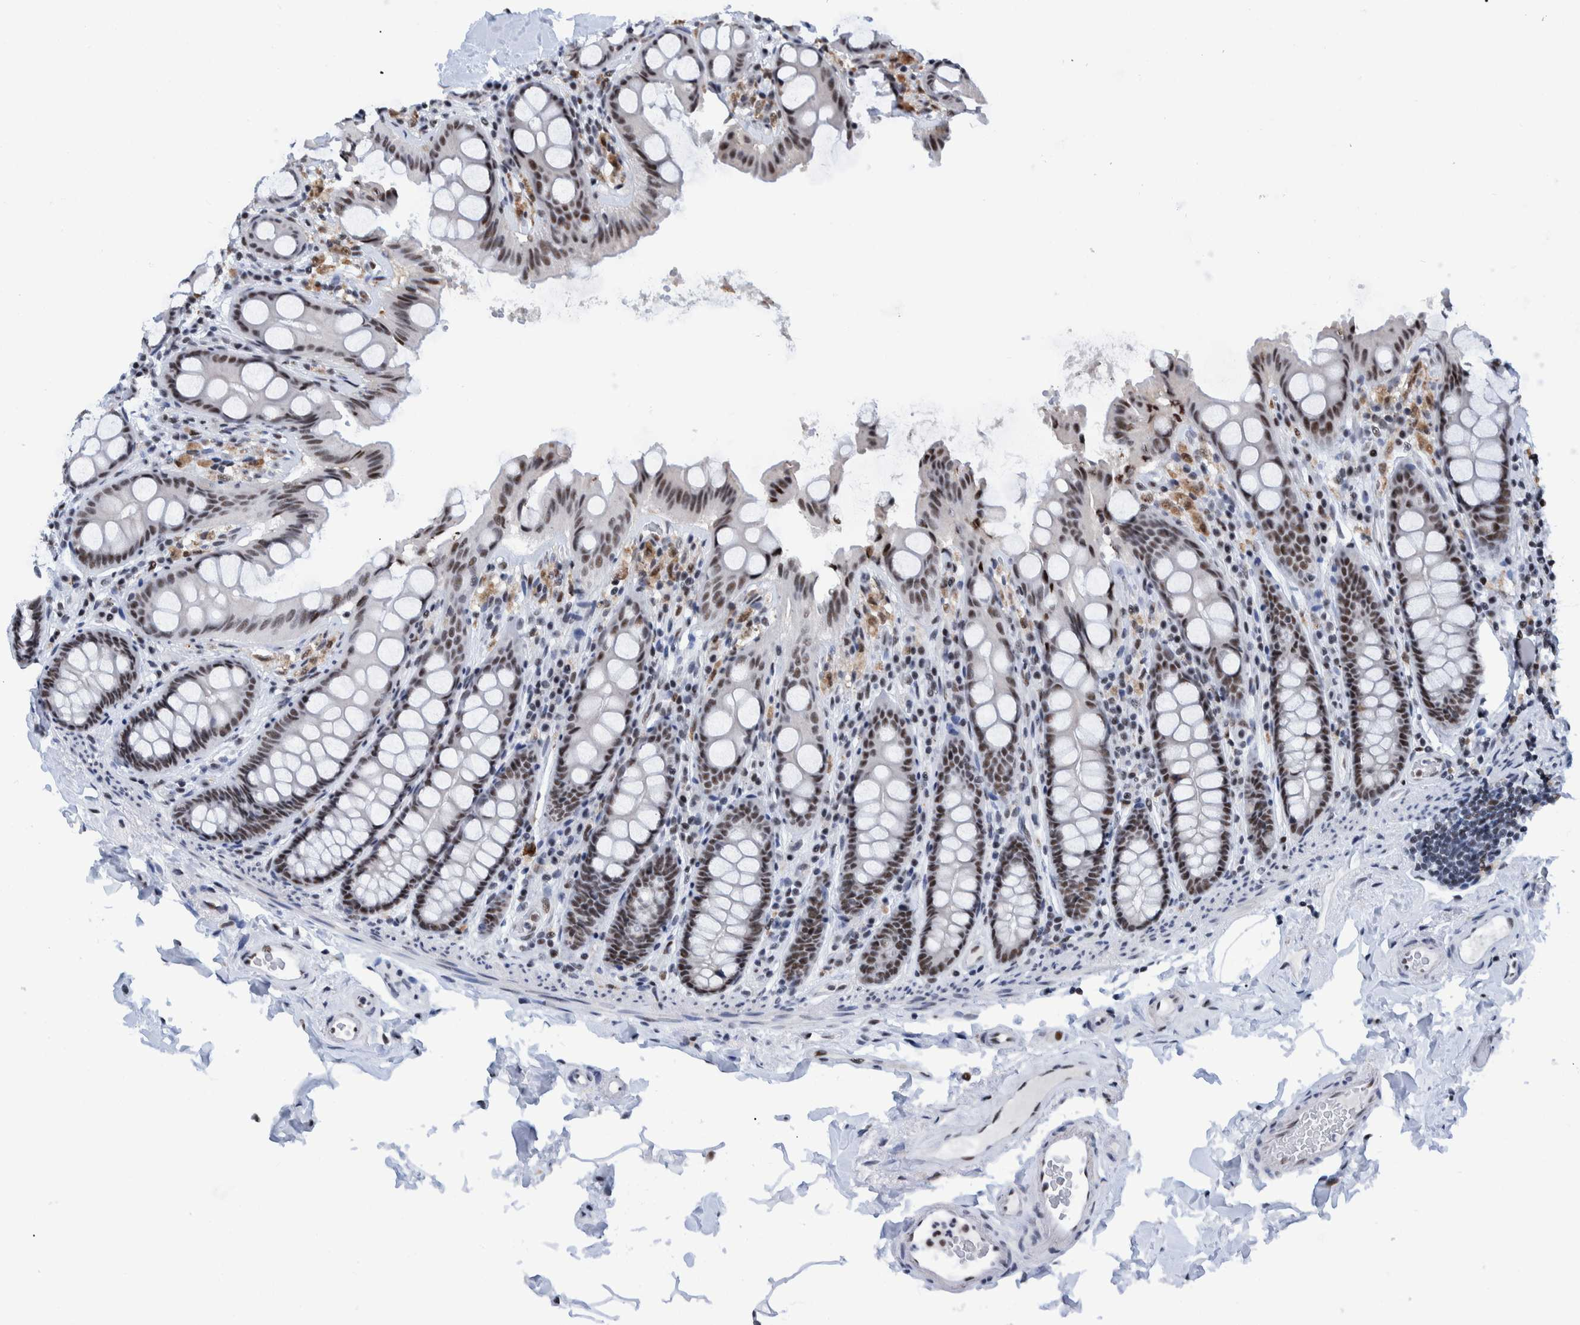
{"staining": {"intensity": "strong", "quantity": ">75%", "location": "nuclear"}, "tissue": "colon", "cell_type": "Endothelial cells", "image_type": "normal", "snomed": [{"axis": "morphology", "description": "Normal tissue, NOS"}, {"axis": "topography", "description": "Colon"}, {"axis": "topography", "description": "Peripheral nerve tissue"}], "caption": "This is an image of IHC staining of benign colon, which shows strong staining in the nuclear of endothelial cells.", "gene": "EFTUD2", "patient": {"sex": "female", "age": 61}}